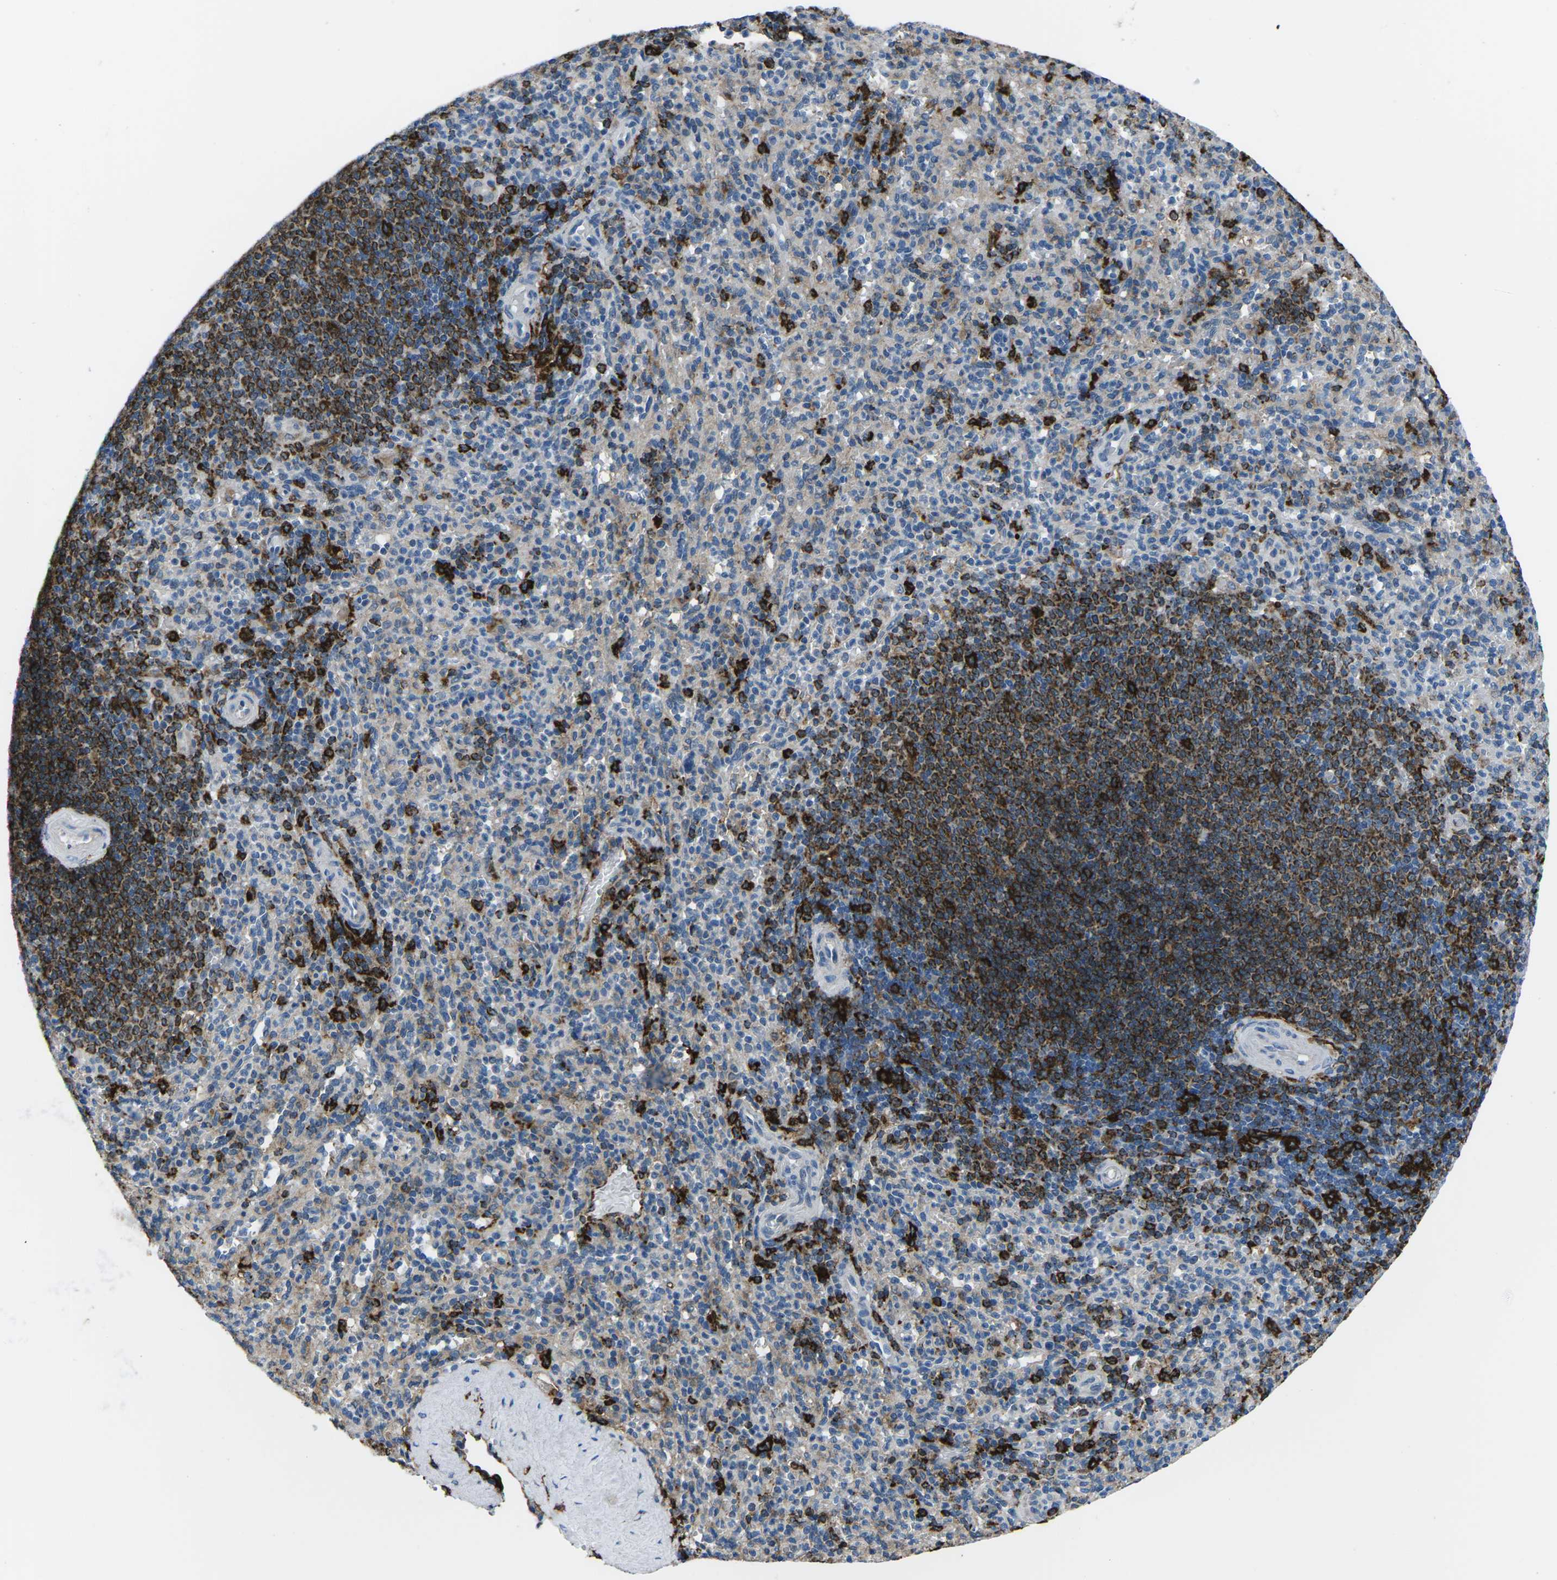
{"staining": {"intensity": "moderate", "quantity": "25%-75%", "location": "cytoplasmic/membranous"}, "tissue": "spleen", "cell_type": "Cells in red pulp", "image_type": "normal", "snomed": [{"axis": "morphology", "description": "Normal tissue, NOS"}, {"axis": "topography", "description": "Spleen"}], "caption": "DAB immunohistochemical staining of benign spleen shows moderate cytoplasmic/membranous protein staining in about 25%-75% of cells in red pulp.", "gene": "PTPN1", "patient": {"sex": "male", "age": 36}}